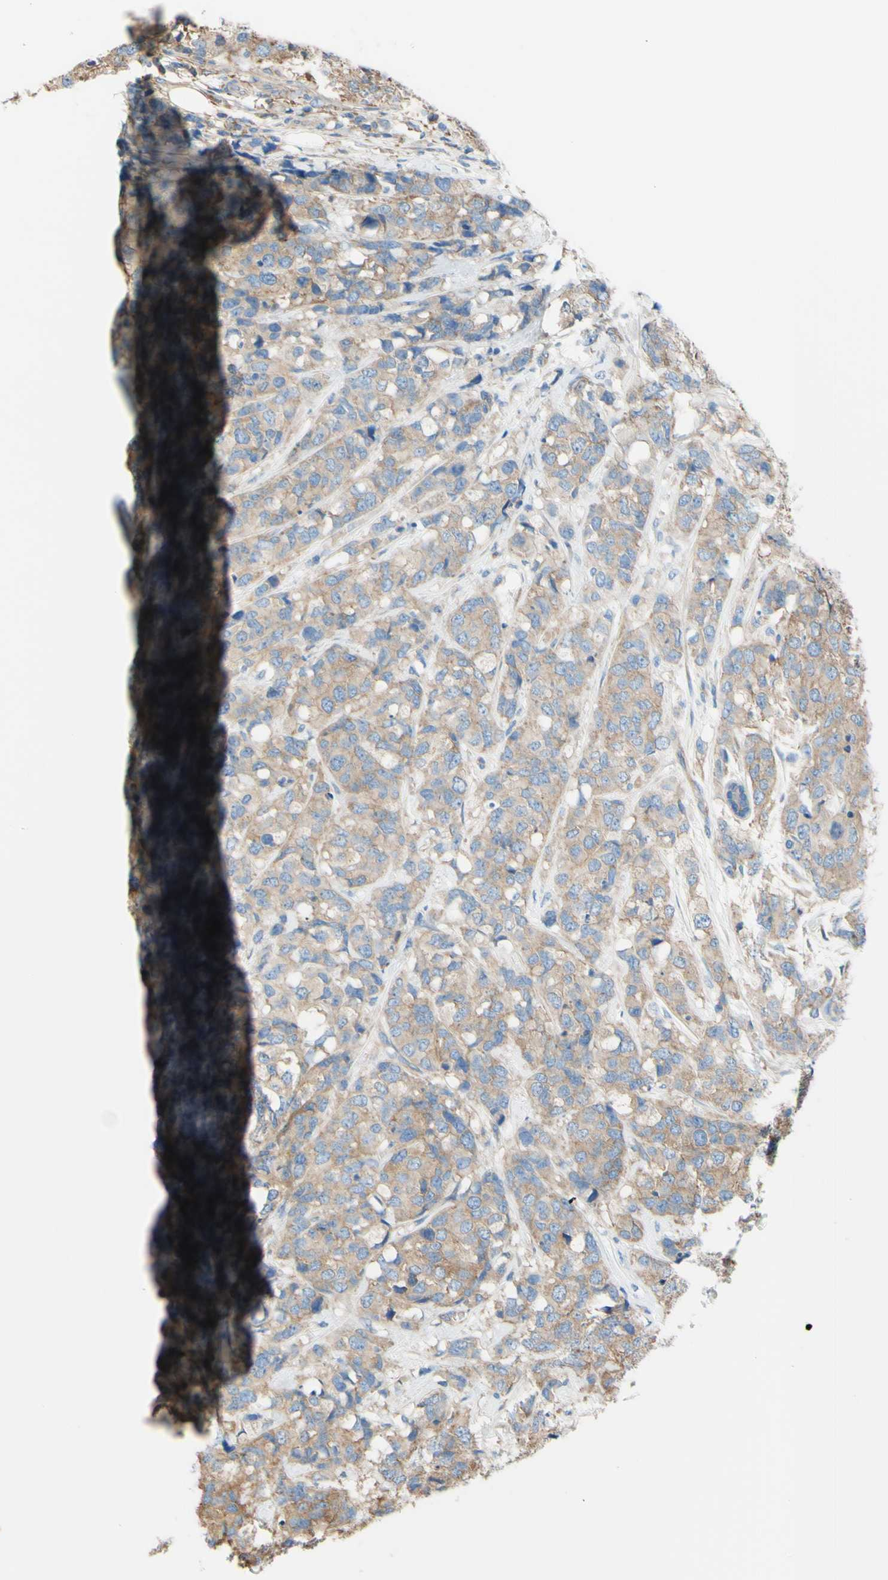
{"staining": {"intensity": "weak", "quantity": ">75%", "location": "cytoplasmic/membranous"}, "tissue": "breast cancer", "cell_type": "Tumor cells", "image_type": "cancer", "snomed": [{"axis": "morphology", "description": "Lobular carcinoma"}, {"axis": "topography", "description": "Breast"}], "caption": "Breast cancer (lobular carcinoma) stained with a protein marker exhibits weak staining in tumor cells.", "gene": "ADD1", "patient": {"sex": "female", "age": 59}}